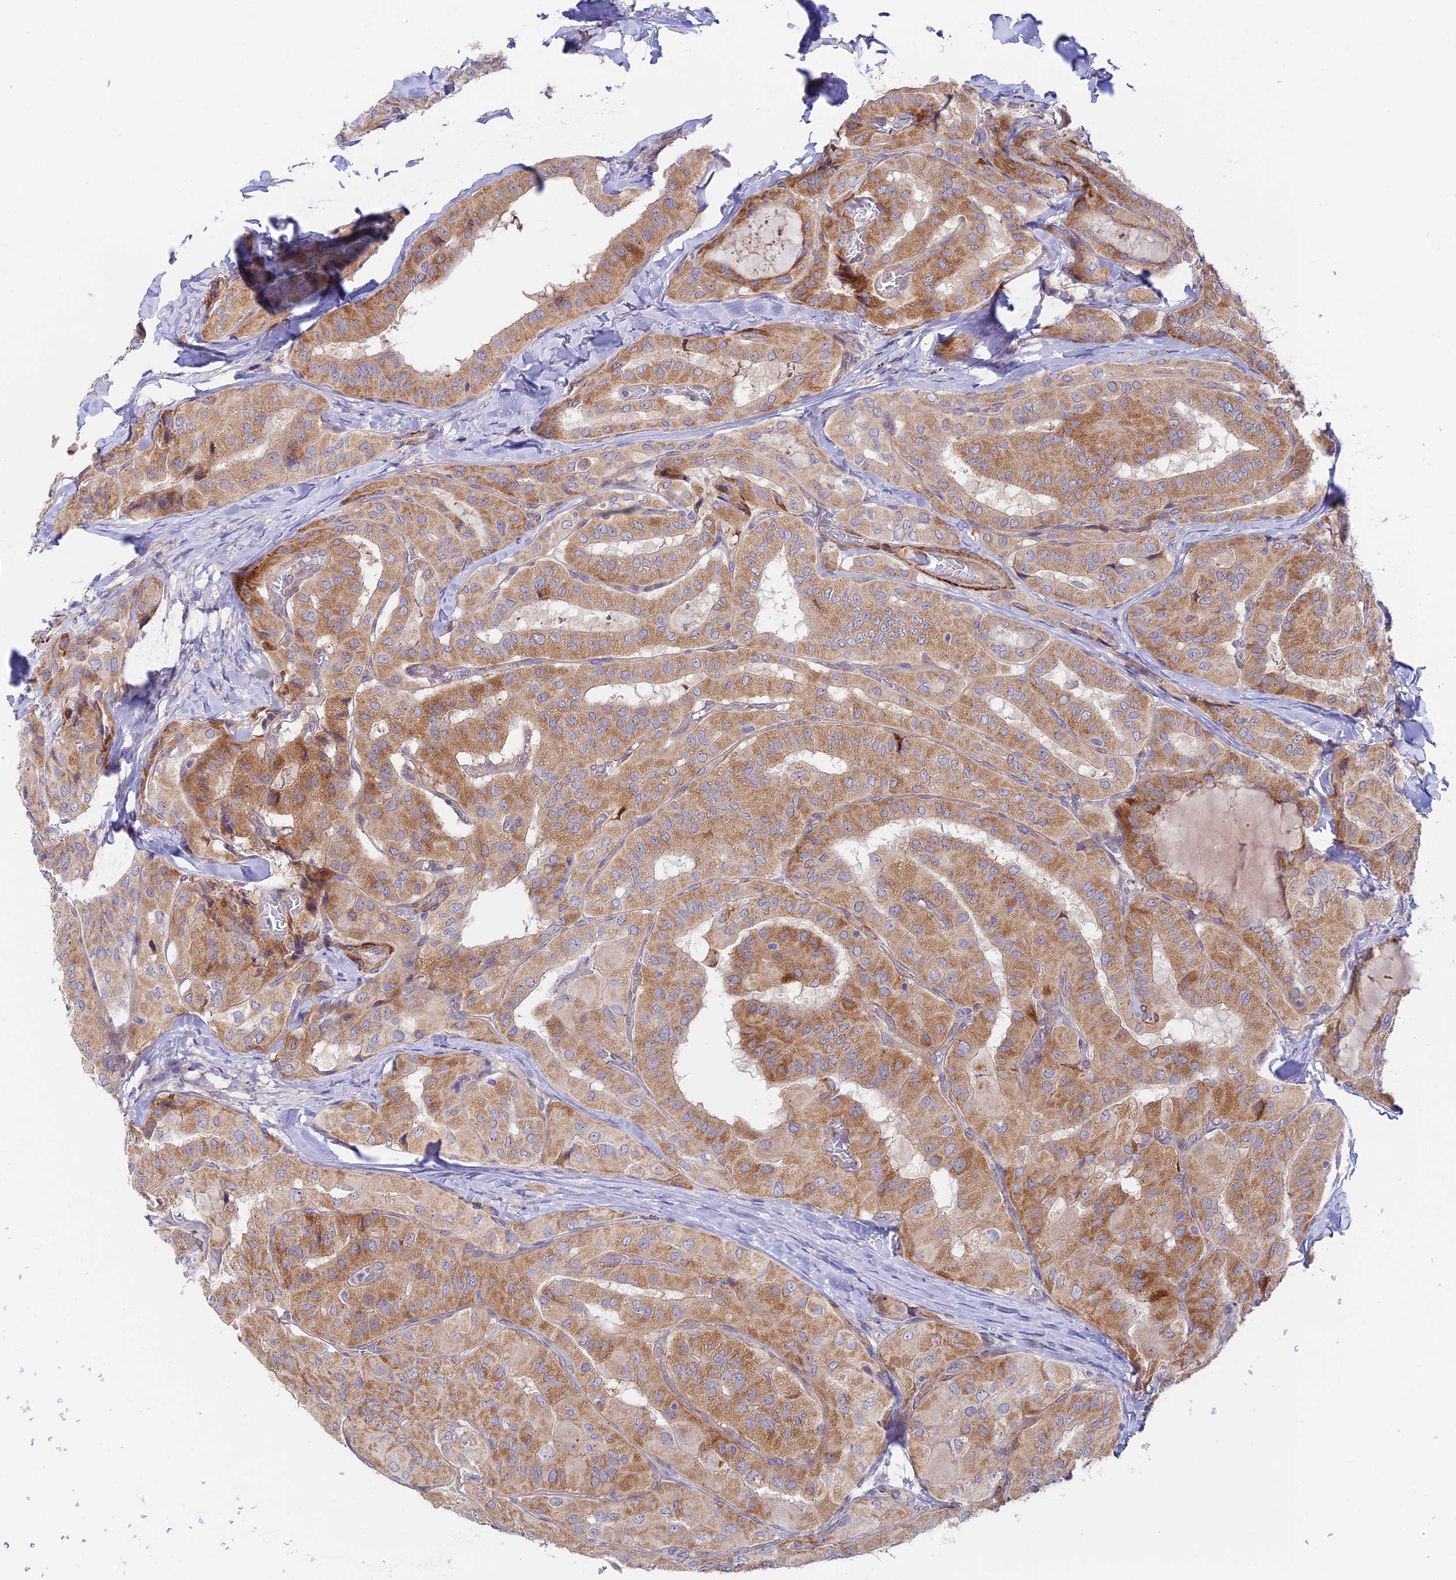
{"staining": {"intensity": "moderate", "quantity": ">75%", "location": "cytoplasmic/membranous"}, "tissue": "thyroid cancer", "cell_type": "Tumor cells", "image_type": "cancer", "snomed": [{"axis": "morphology", "description": "Normal tissue, NOS"}, {"axis": "morphology", "description": "Papillary adenocarcinoma, NOS"}, {"axis": "topography", "description": "Thyroid gland"}], "caption": "Immunohistochemistry (IHC) (DAB (3,3'-diaminobenzidine)) staining of human papillary adenocarcinoma (thyroid) displays moderate cytoplasmic/membranous protein positivity in about >75% of tumor cells. (Stains: DAB (3,3'-diaminobenzidine) in brown, nuclei in blue, Microscopy: brightfield microscopy at high magnification).", "gene": "ANKRD50", "patient": {"sex": "female", "age": 59}}